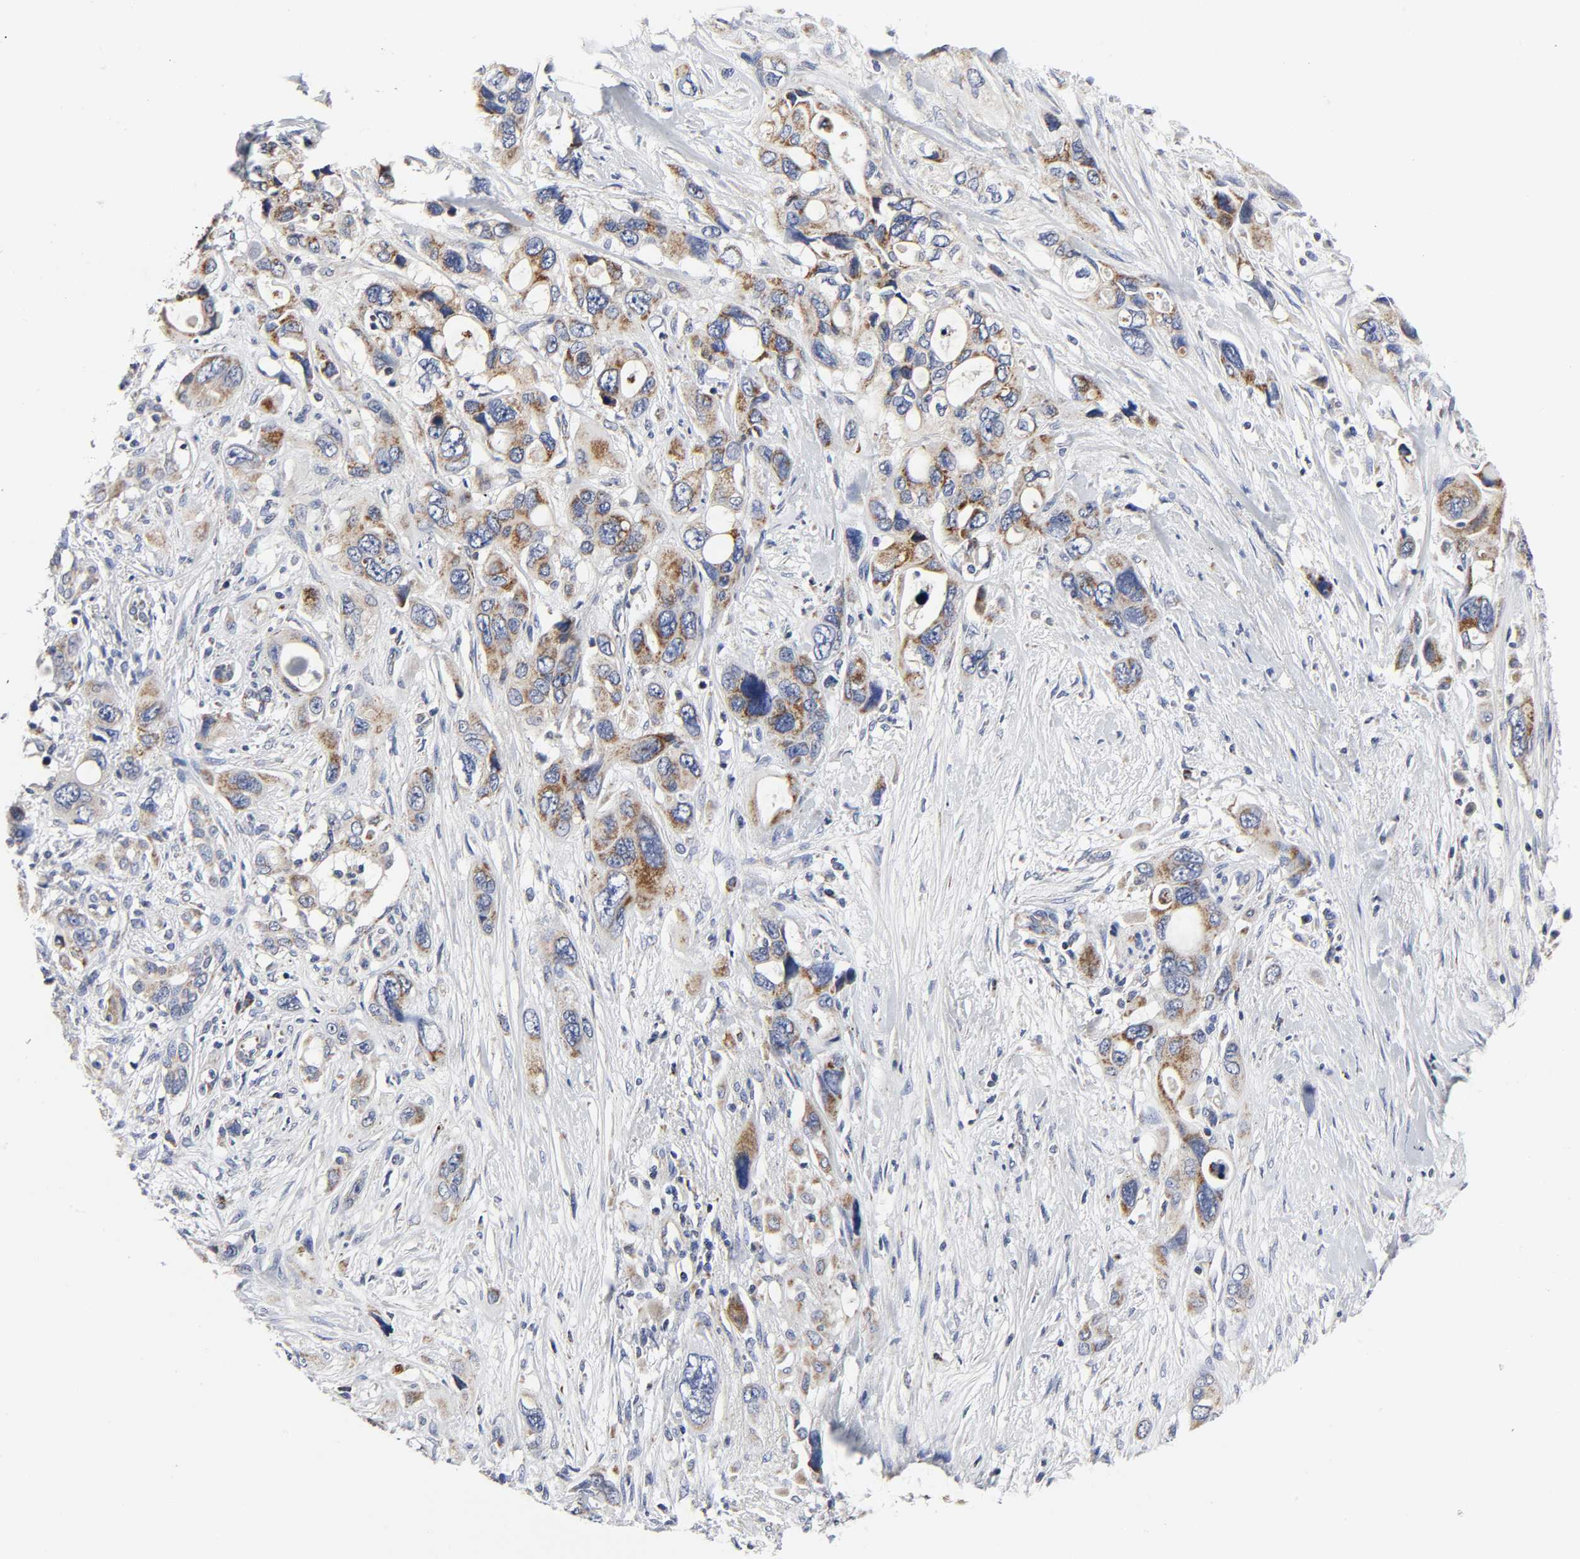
{"staining": {"intensity": "moderate", "quantity": "25%-75%", "location": "cytoplasmic/membranous"}, "tissue": "pancreatic cancer", "cell_type": "Tumor cells", "image_type": "cancer", "snomed": [{"axis": "morphology", "description": "Adenocarcinoma, NOS"}, {"axis": "topography", "description": "Pancreas"}], "caption": "IHC (DAB (3,3'-diaminobenzidine)) staining of human pancreatic cancer reveals moderate cytoplasmic/membranous protein positivity in approximately 25%-75% of tumor cells. (DAB (3,3'-diaminobenzidine) IHC, brown staining for protein, blue staining for nuclei).", "gene": "AOPEP", "patient": {"sex": "male", "age": 46}}